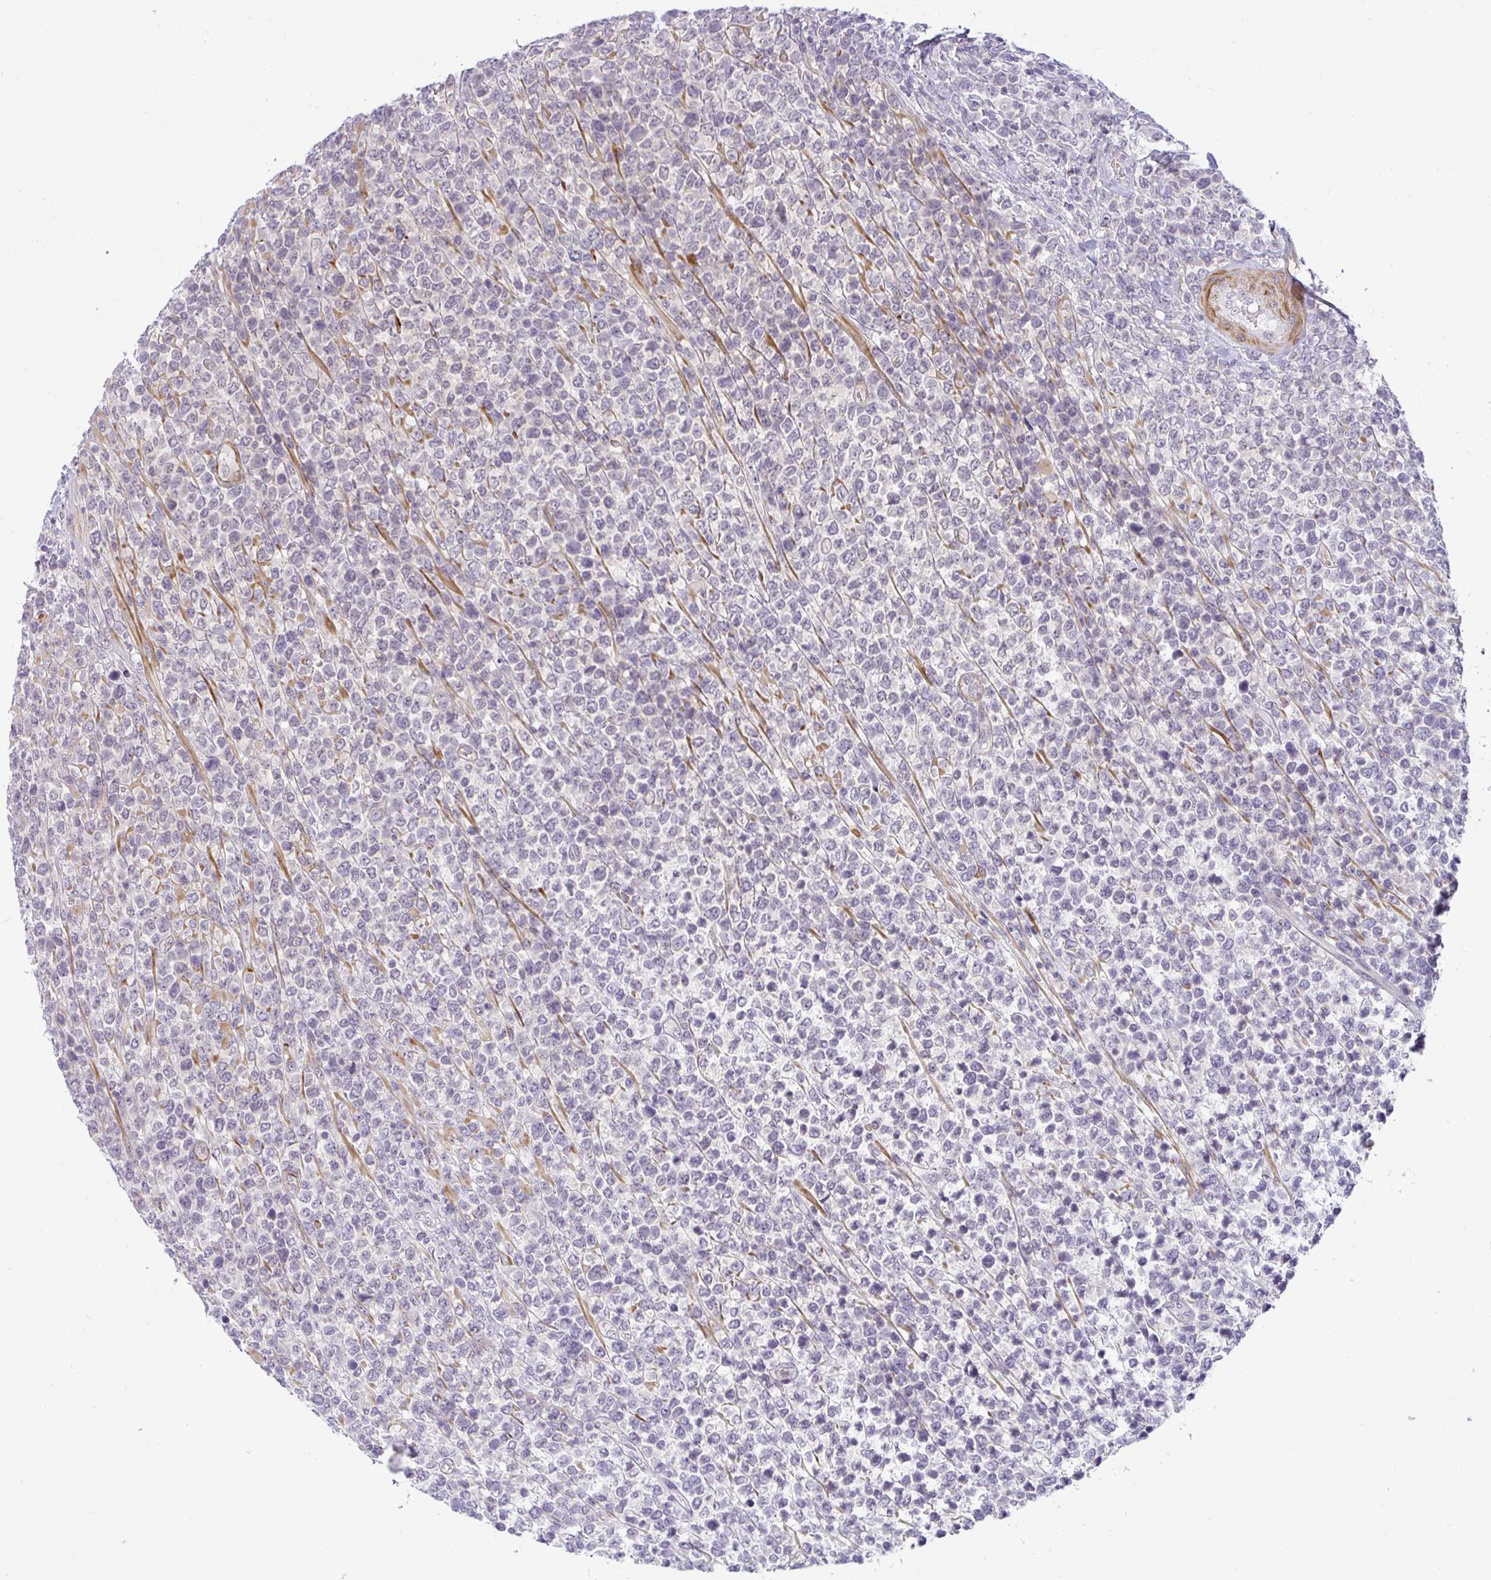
{"staining": {"intensity": "negative", "quantity": "none", "location": "none"}, "tissue": "lymphoma", "cell_type": "Tumor cells", "image_type": "cancer", "snomed": [{"axis": "morphology", "description": "Malignant lymphoma, non-Hodgkin's type, High grade"}, {"axis": "topography", "description": "Soft tissue"}], "caption": "An image of lymphoma stained for a protein reveals no brown staining in tumor cells.", "gene": "DZIP1", "patient": {"sex": "female", "age": 56}}